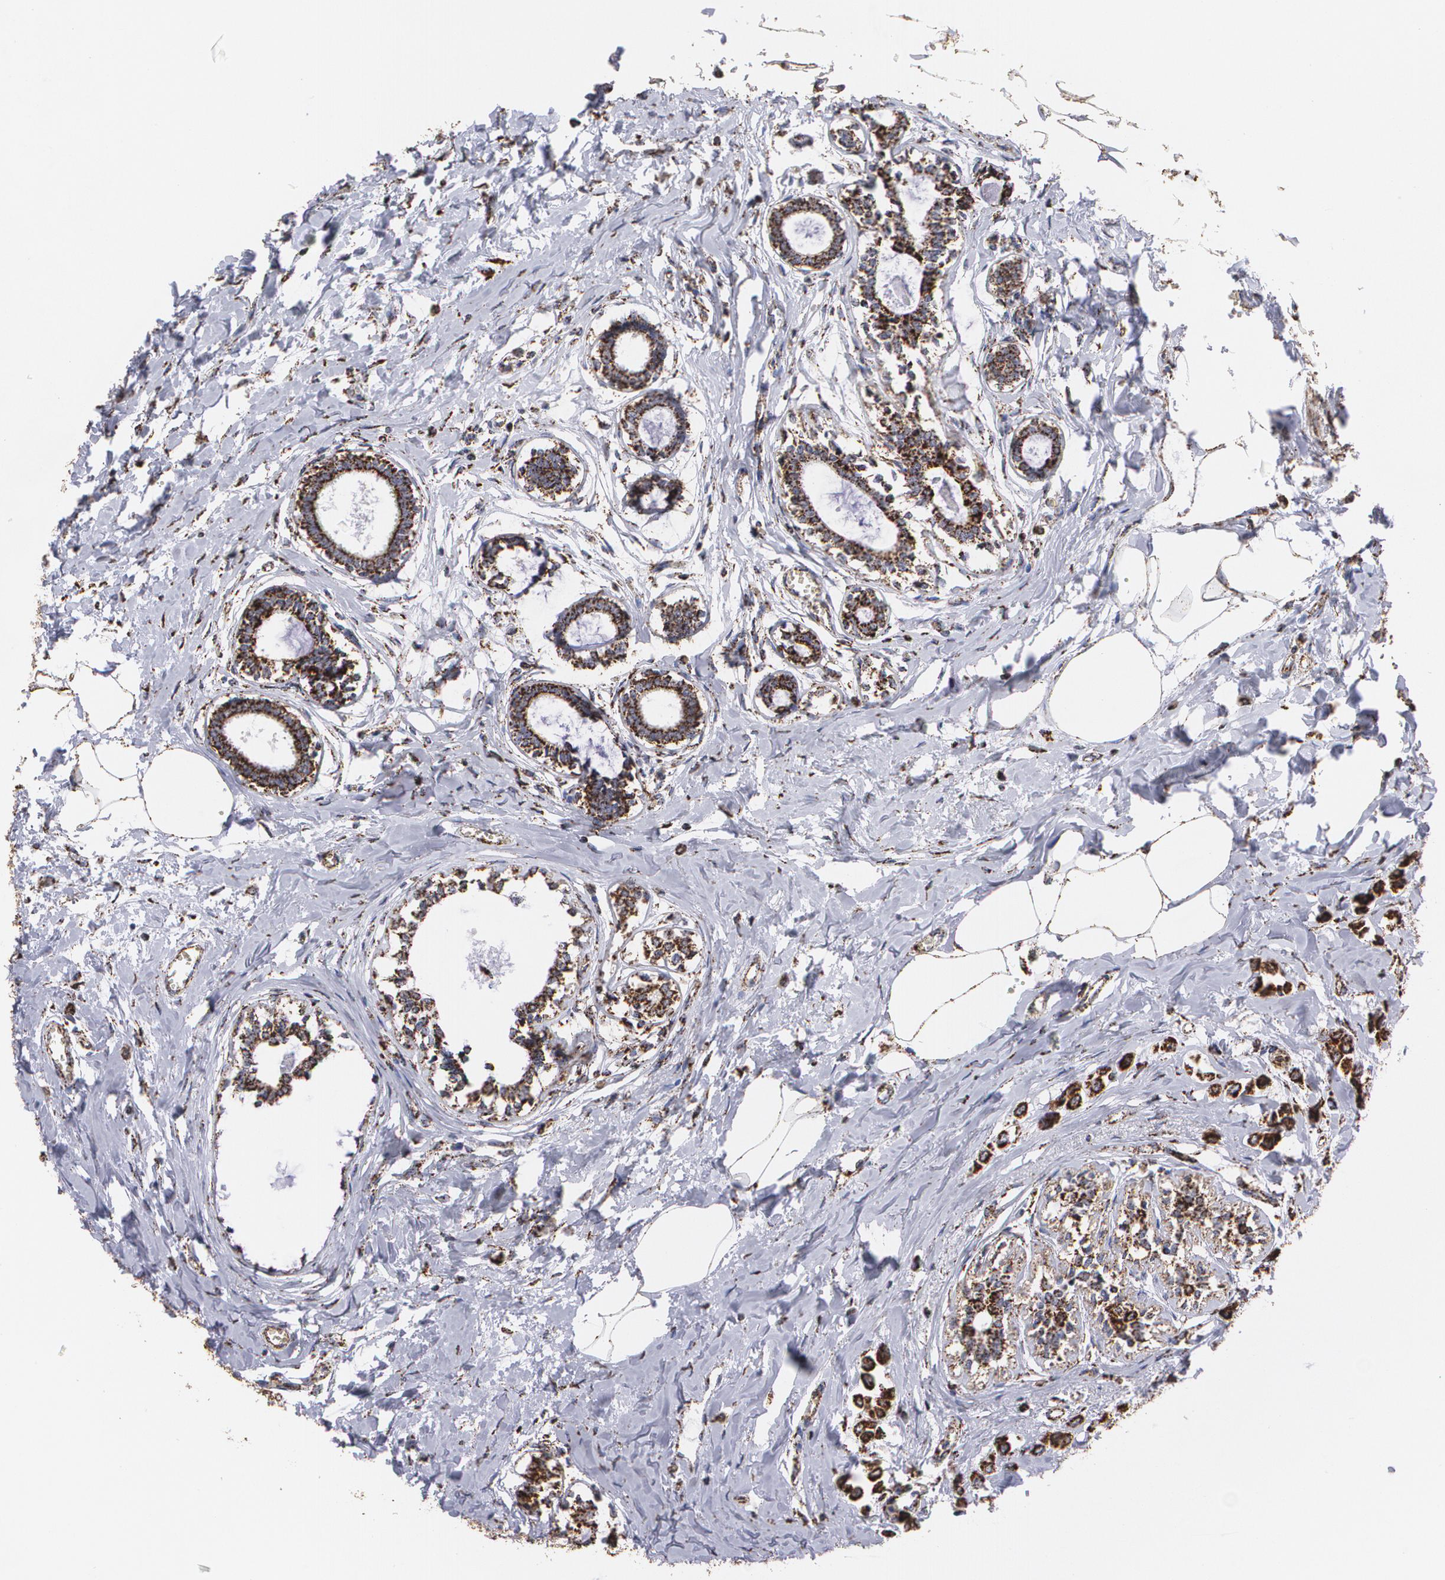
{"staining": {"intensity": "strong", "quantity": ">75%", "location": "cytoplasmic/membranous"}, "tissue": "breast cancer", "cell_type": "Tumor cells", "image_type": "cancer", "snomed": [{"axis": "morphology", "description": "Lobular carcinoma"}, {"axis": "topography", "description": "Breast"}], "caption": "A high amount of strong cytoplasmic/membranous expression is seen in approximately >75% of tumor cells in breast lobular carcinoma tissue.", "gene": "HSPD1", "patient": {"sex": "female", "age": 51}}